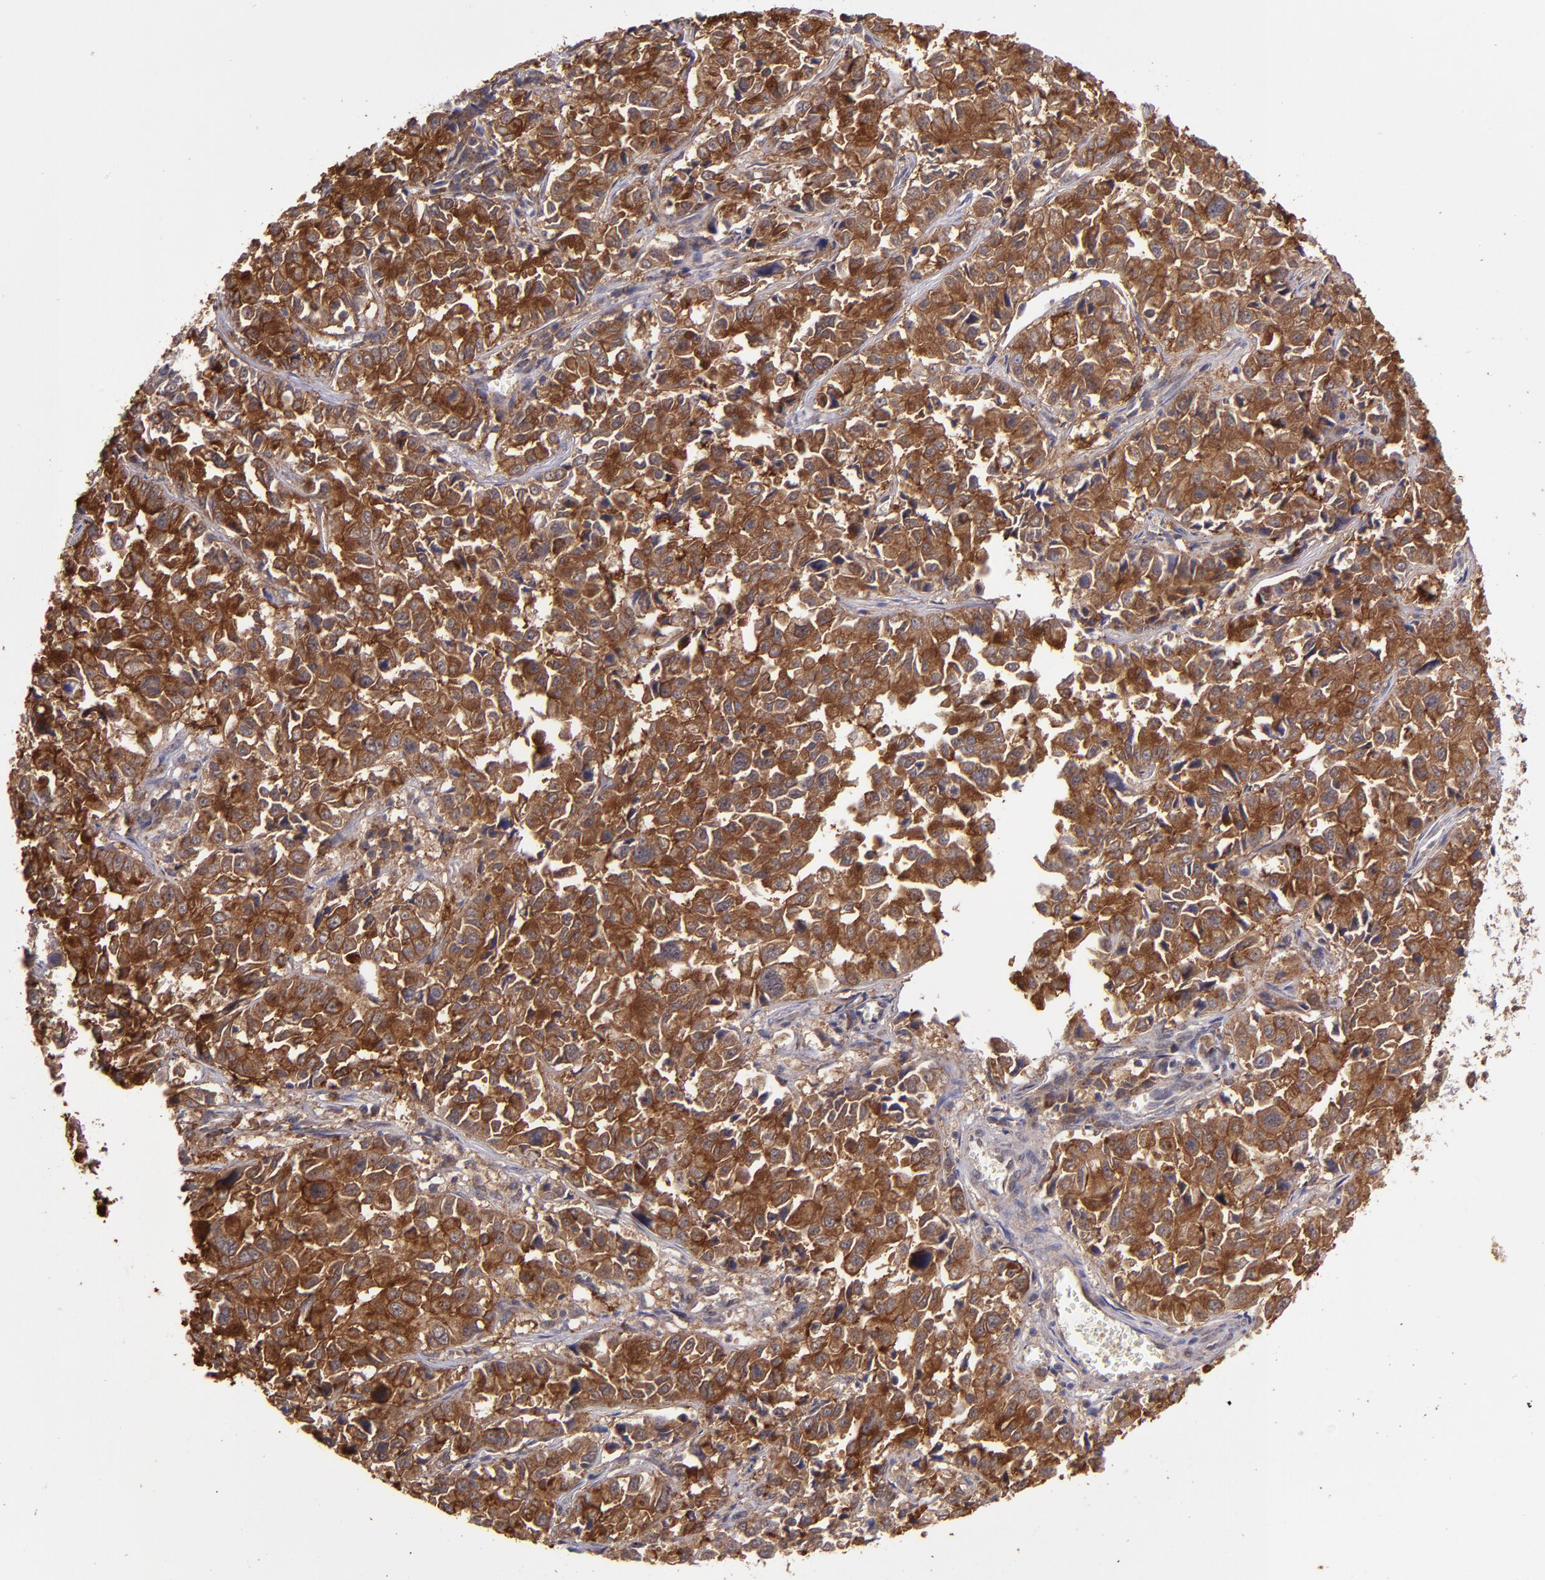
{"staining": {"intensity": "strong", "quantity": ">75%", "location": "cytoplasmic/membranous"}, "tissue": "pancreatic cancer", "cell_type": "Tumor cells", "image_type": "cancer", "snomed": [{"axis": "morphology", "description": "Adenocarcinoma, NOS"}, {"axis": "topography", "description": "Pancreas"}], "caption": "Pancreatic adenocarcinoma stained for a protein (brown) shows strong cytoplasmic/membranous positive expression in about >75% of tumor cells.", "gene": "FTSJ1", "patient": {"sex": "female", "age": 52}}